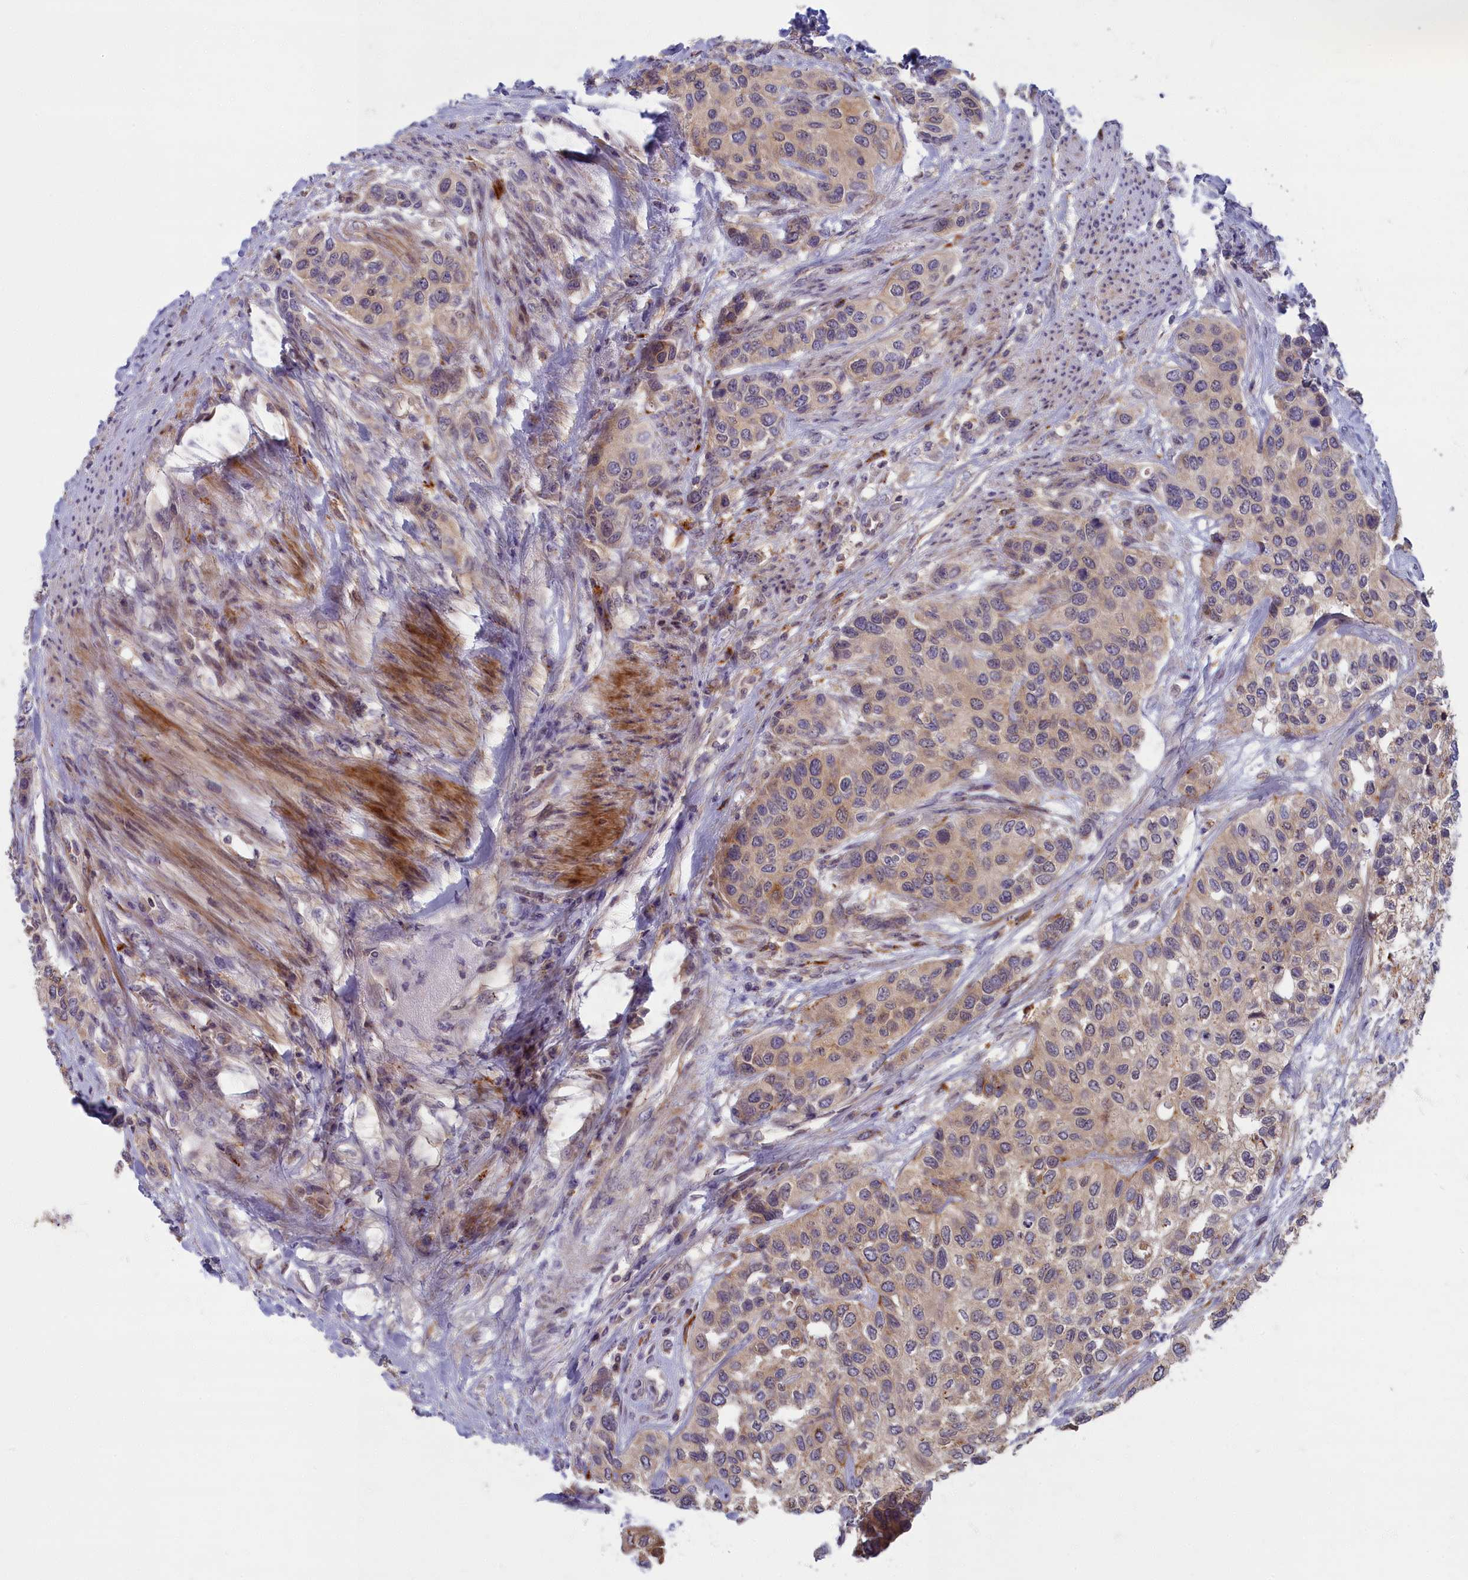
{"staining": {"intensity": "moderate", "quantity": ">75%", "location": "cytoplasmic/membranous"}, "tissue": "urothelial cancer", "cell_type": "Tumor cells", "image_type": "cancer", "snomed": [{"axis": "morphology", "description": "Normal tissue, NOS"}, {"axis": "morphology", "description": "Urothelial carcinoma, High grade"}, {"axis": "topography", "description": "Vascular tissue"}, {"axis": "topography", "description": "Urinary bladder"}], "caption": "About >75% of tumor cells in human urothelial carcinoma (high-grade) show moderate cytoplasmic/membranous protein staining as visualized by brown immunohistochemical staining.", "gene": "FCSK", "patient": {"sex": "female", "age": 56}}